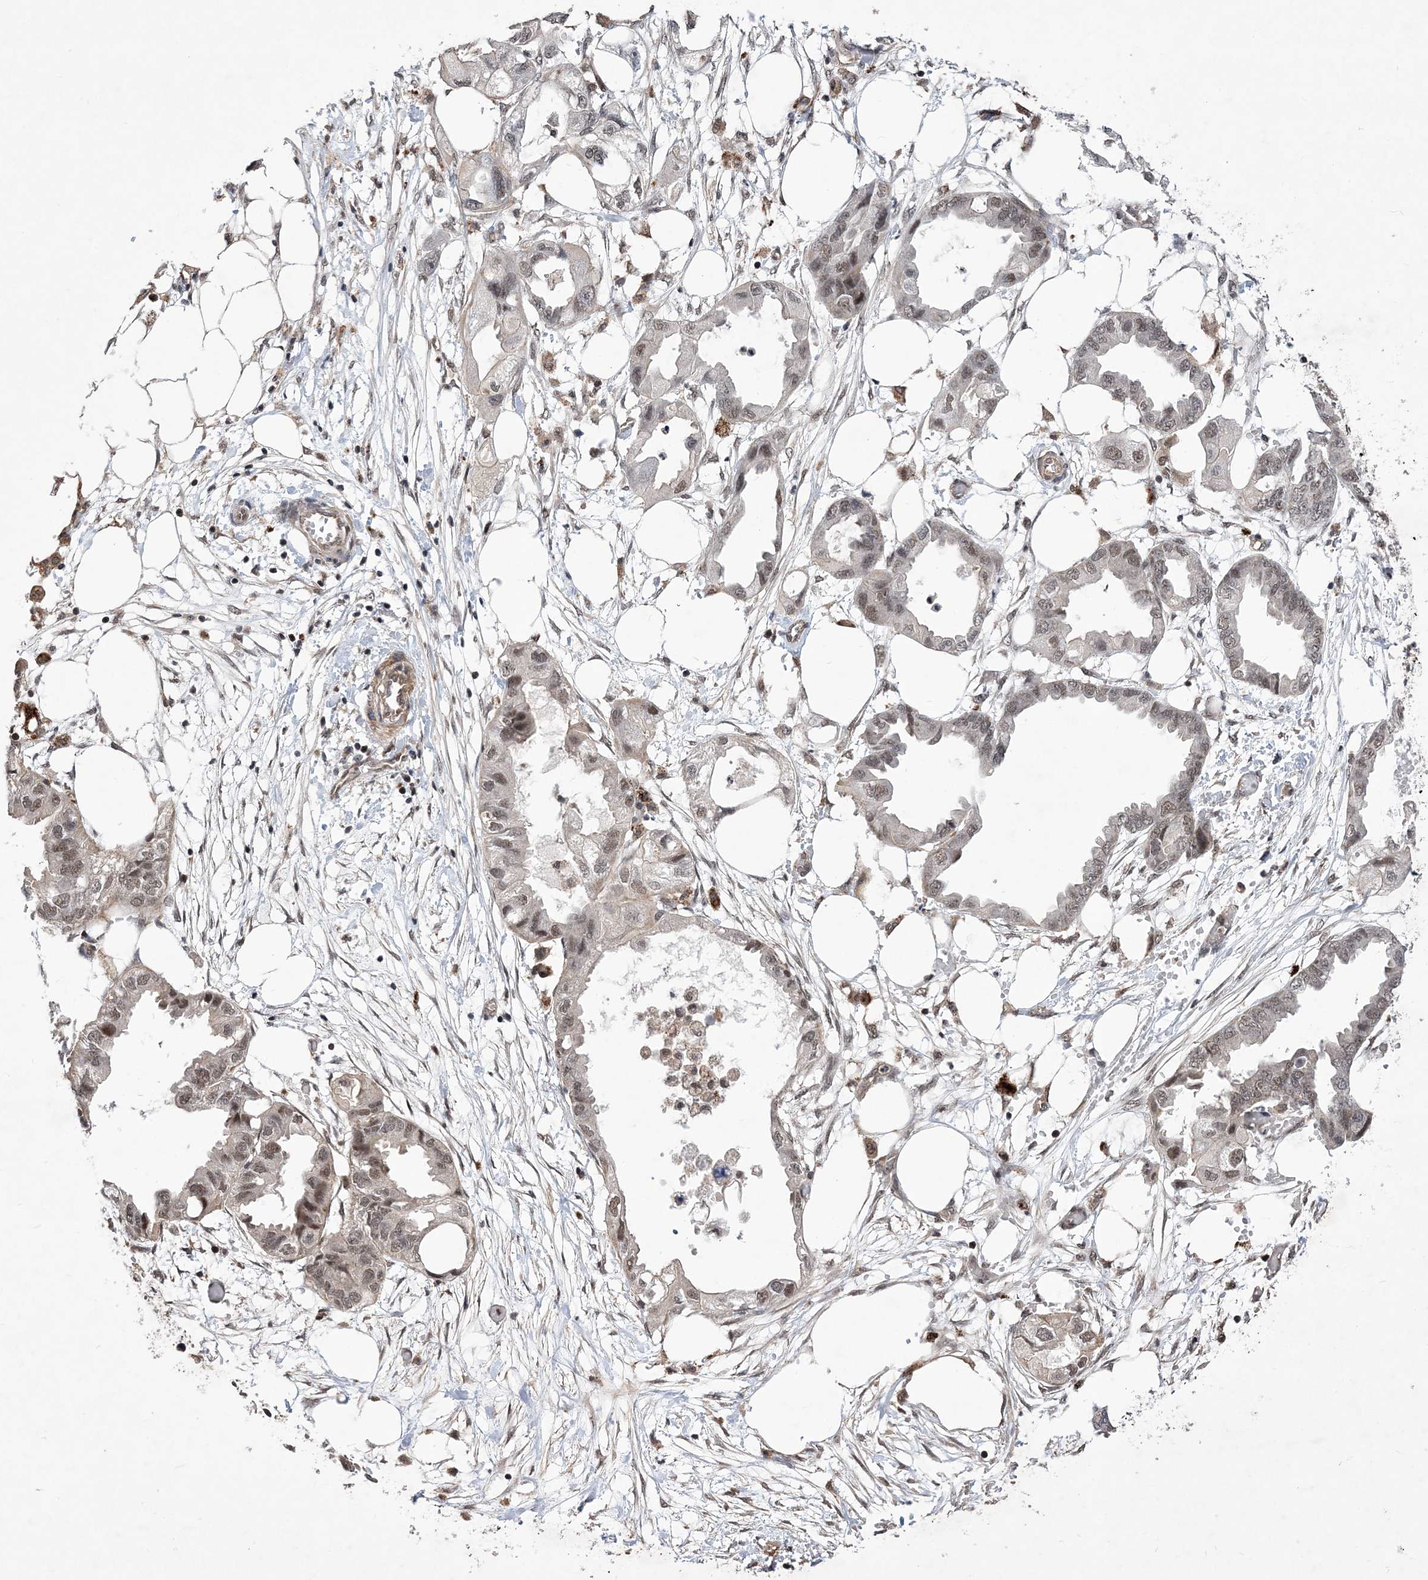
{"staining": {"intensity": "weak", "quantity": ">75%", "location": "nuclear"}, "tissue": "endometrial cancer", "cell_type": "Tumor cells", "image_type": "cancer", "snomed": [{"axis": "morphology", "description": "Adenocarcinoma, NOS"}, {"axis": "morphology", "description": "Adenocarcinoma, metastatic, NOS"}, {"axis": "topography", "description": "Adipose tissue"}, {"axis": "topography", "description": "Endometrium"}], "caption": "High-magnification brightfield microscopy of endometrial cancer stained with DAB (3,3'-diaminobenzidine) (brown) and counterstained with hematoxylin (blue). tumor cells exhibit weak nuclear staining is seen in approximately>75% of cells.", "gene": "BOD1L1", "patient": {"sex": "female", "age": 67}}